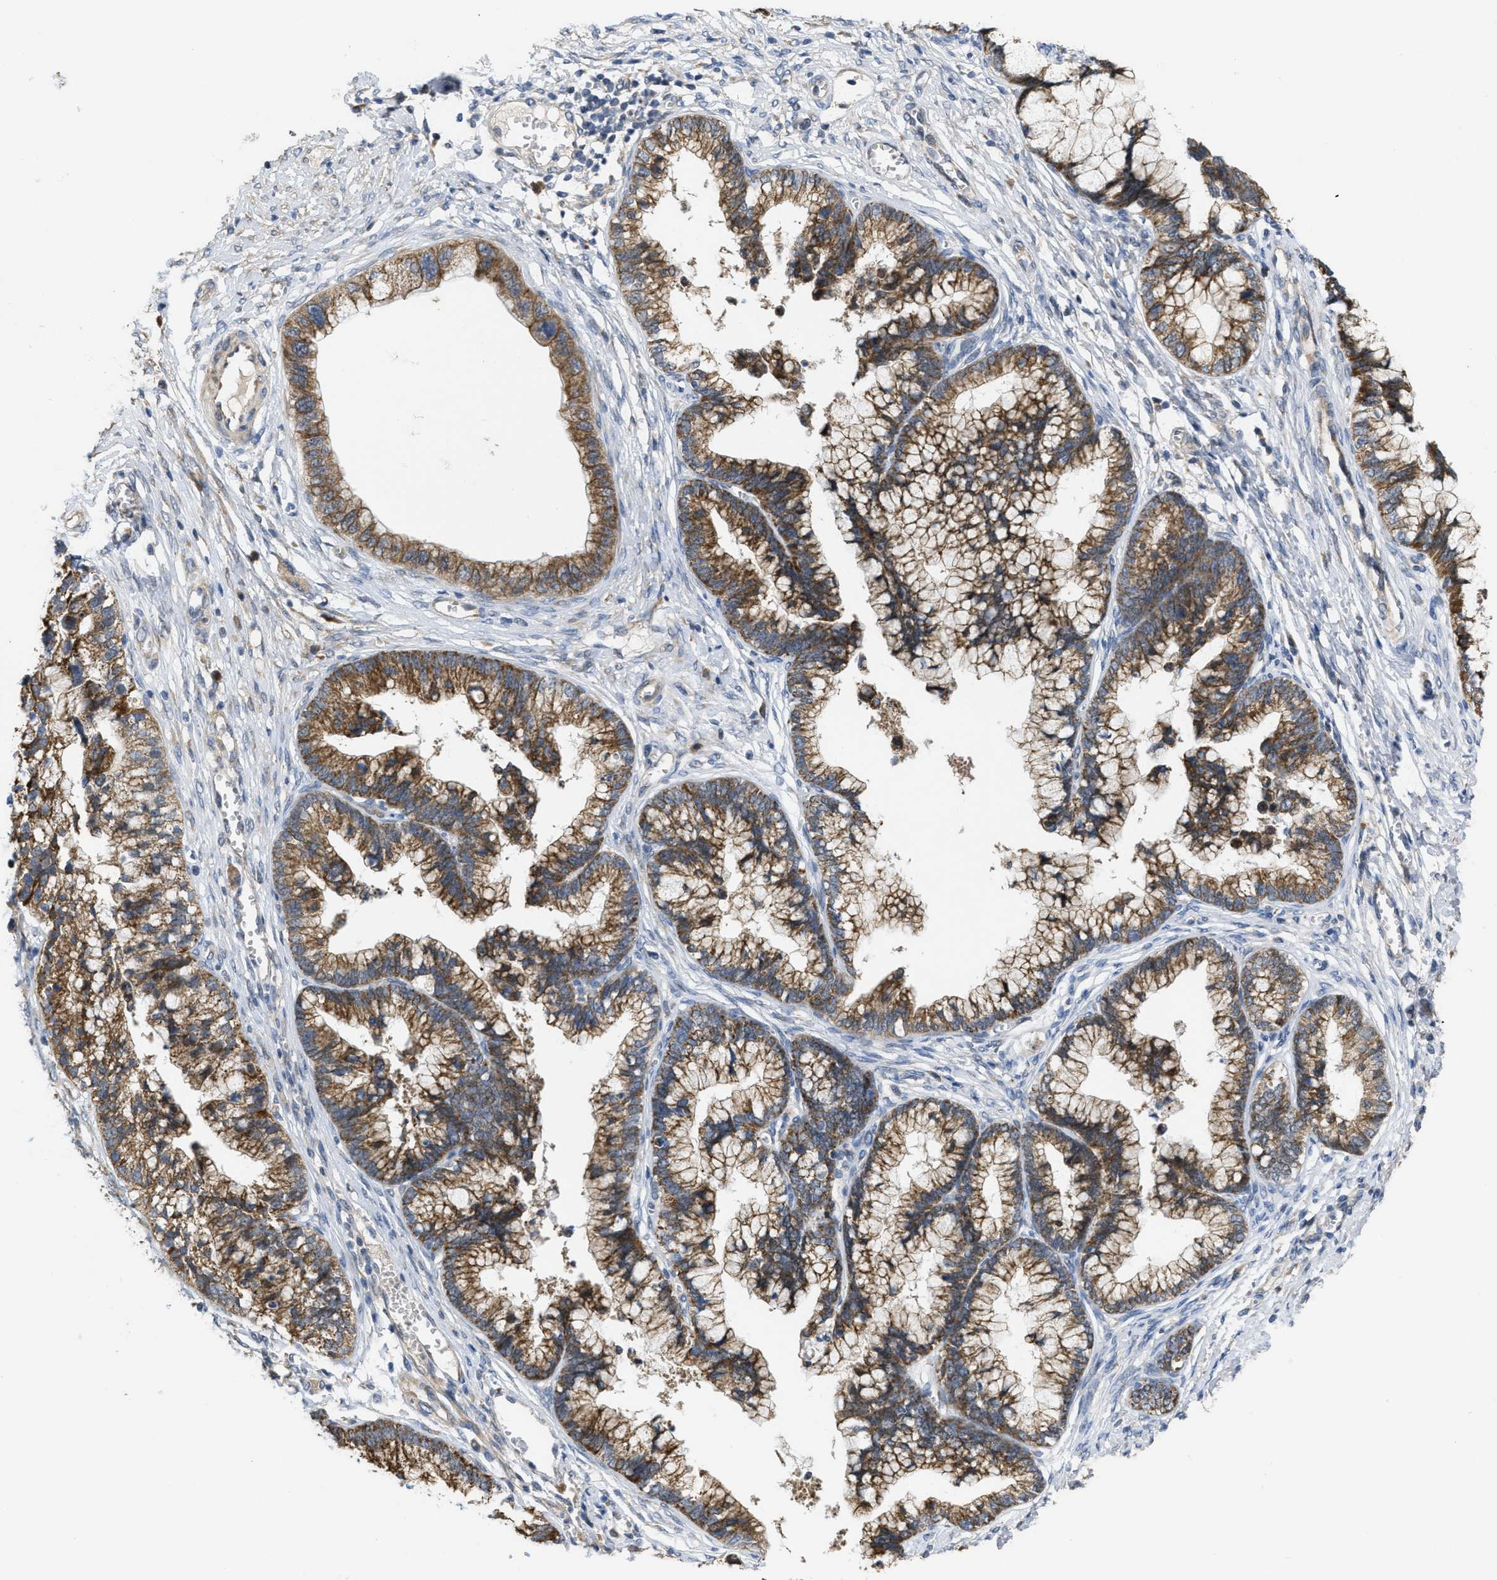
{"staining": {"intensity": "moderate", "quantity": ">75%", "location": "cytoplasmic/membranous"}, "tissue": "cervical cancer", "cell_type": "Tumor cells", "image_type": "cancer", "snomed": [{"axis": "morphology", "description": "Adenocarcinoma, NOS"}, {"axis": "topography", "description": "Cervix"}], "caption": "About >75% of tumor cells in human adenocarcinoma (cervical) show moderate cytoplasmic/membranous protein positivity as visualized by brown immunohistochemical staining.", "gene": "CDPF1", "patient": {"sex": "female", "age": 44}}